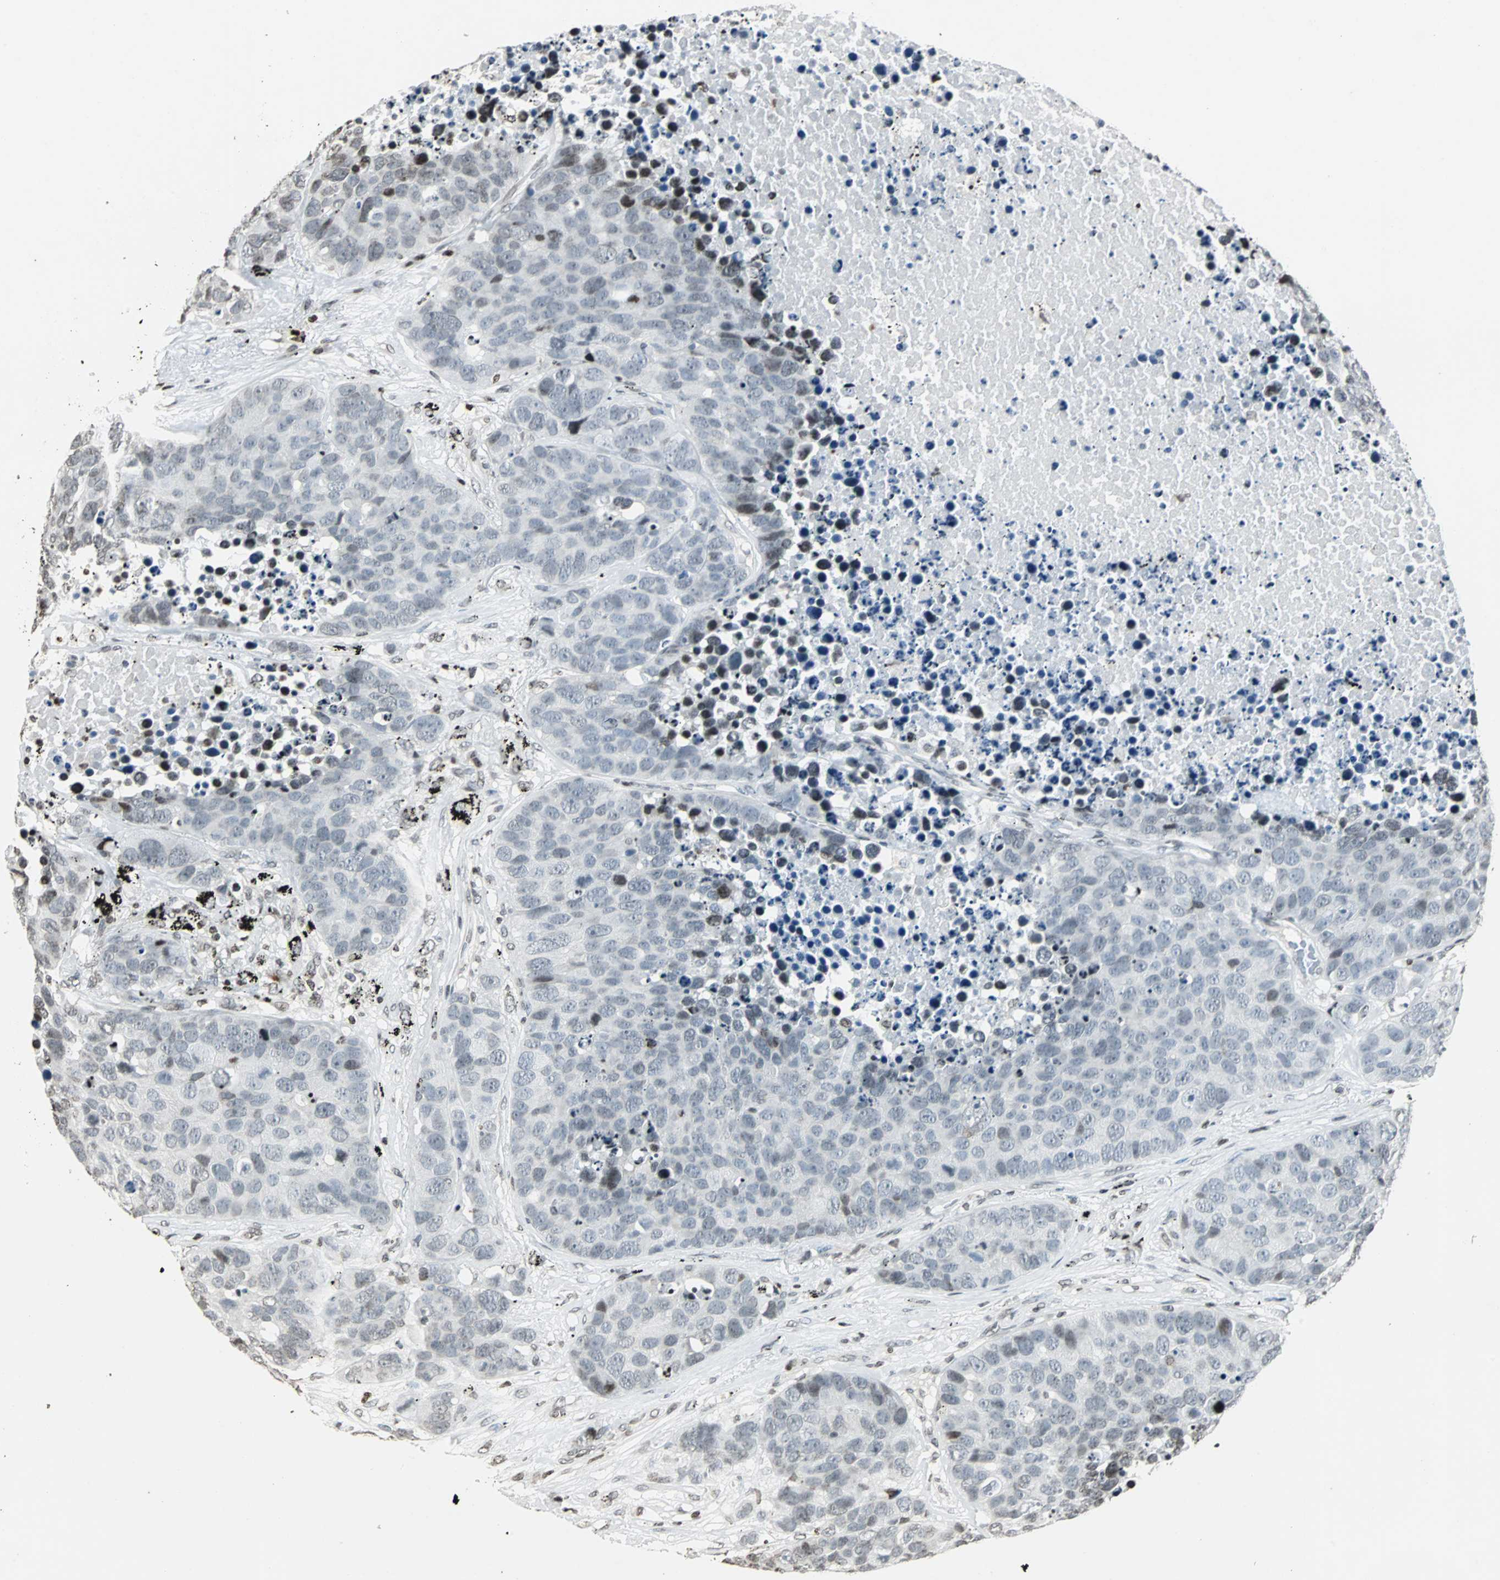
{"staining": {"intensity": "moderate", "quantity": "<25%", "location": "nuclear"}, "tissue": "carcinoid", "cell_type": "Tumor cells", "image_type": "cancer", "snomed": [{"axis": "morphology", "description": "Carcinoid, malignant, NOS"}, {"axis": "topography", "description": "Lung"}], "caption": "This histopathology image shows carcinoid stained with IHC to label a protein in brown. The nuclear of tumor cells show moderate positivity for the protein. Nuclei are counter-stained blue.", "gene": "PAXIP1", "patient": {"sex": "male", "age": 60}}